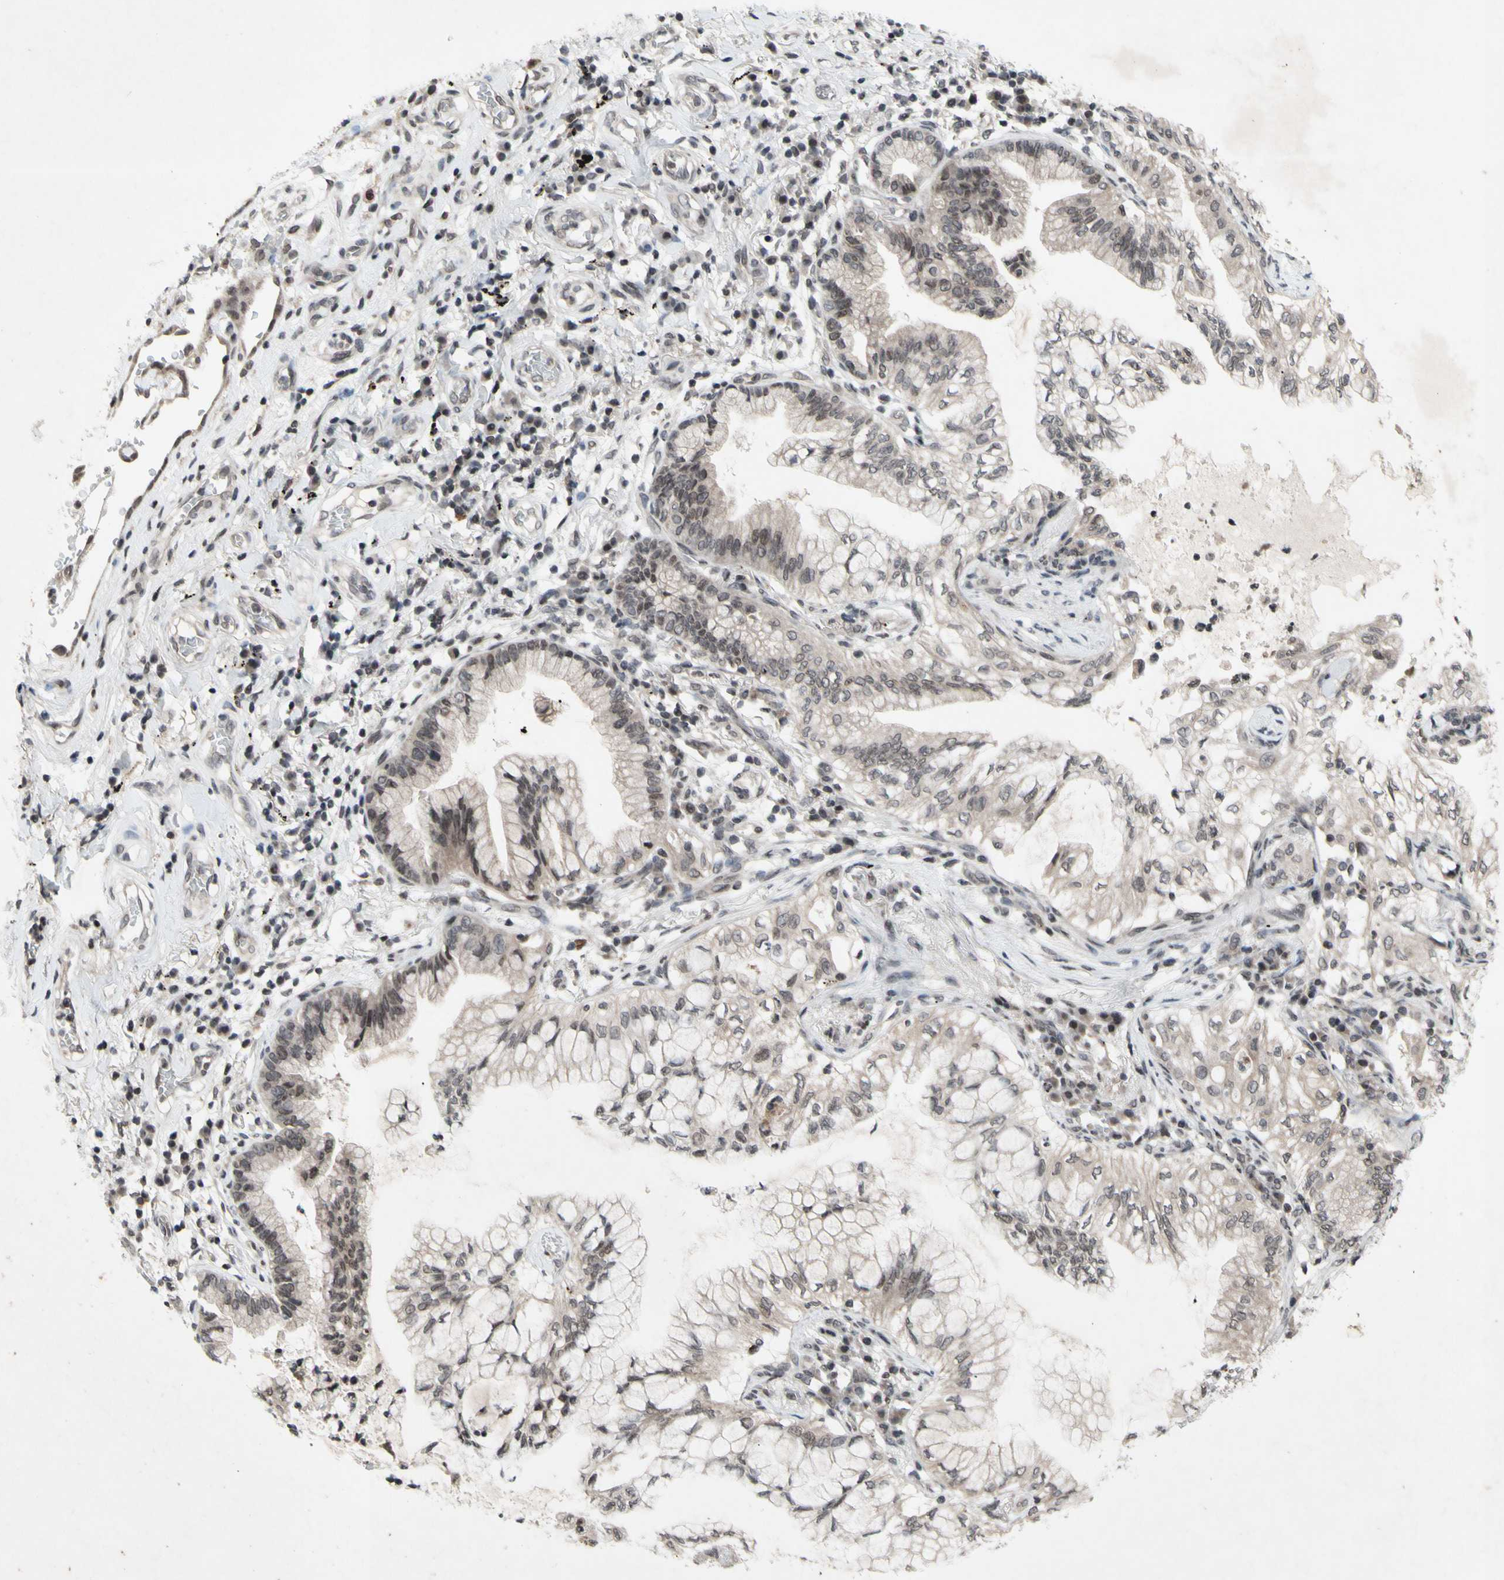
{"staining": {"intensity": "weak", "quantity": "25%-75%", "location": "cytoplasmic/membranous,nuclear"}, "tissue": "lung cancer", "cell_type": "Tumor cells", "image_type": "cancer", "snomed": [{"axis": "morphology", "description": "Adenocarcinoma, NOS"}, {"axis": "topography", "description": "Lung"}], "caption": "Weak cytoplasmic/membranous and nuclear protein staining is appreciated in about 25%-75% of tumor cells in lung adenocarcinoma. Nuclei are stained in blue.", "gene": "XPO1", "patient": {"sex": "female", "age": 70}}